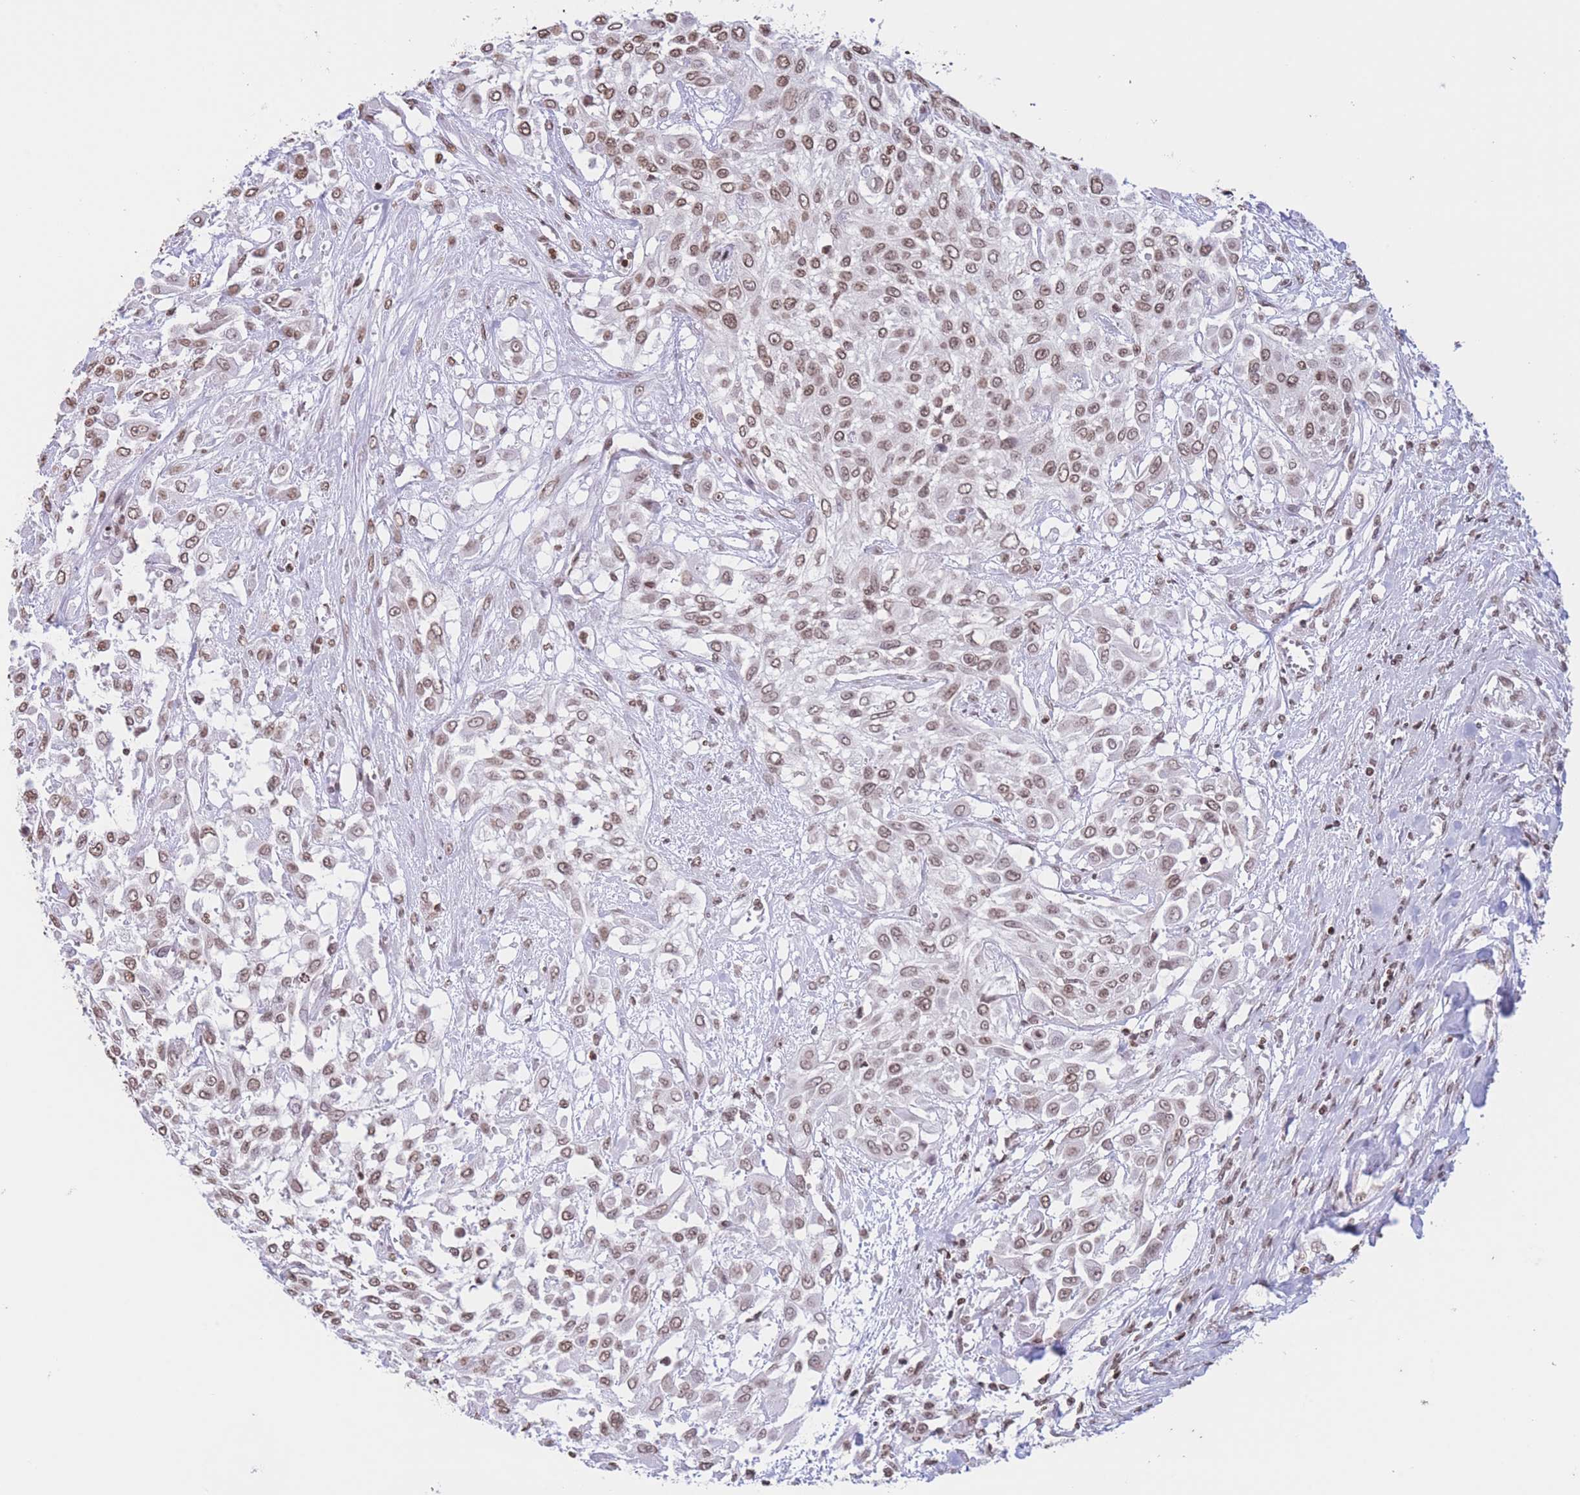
{"staining": {"intensity": "moderate", "quantity": ">75%", "location": "nuclear"}, "tissue": "urothelial cancer", "cell_type": "Tumor cells", "image_type": "cancer", "snomed": [{"axis": "morphology", "description": "Urothelial carcinoma, High grade"}, {"axis": "topography", "description": "Urinary bladder"}], "caption": "IHC staining of high-grade urothelial carcinoma, which demonstrates medium levels of moderate nuclear expression in approximately >75% of tumor cells indicating moderate nuclear protein positivity. The staining was performed using DAB (brown) for protein detection and nuclei were counterstained in hematoxylin (blue).", "gene": "H2BC11", "patient": {"sex": "male", "age": 57}}